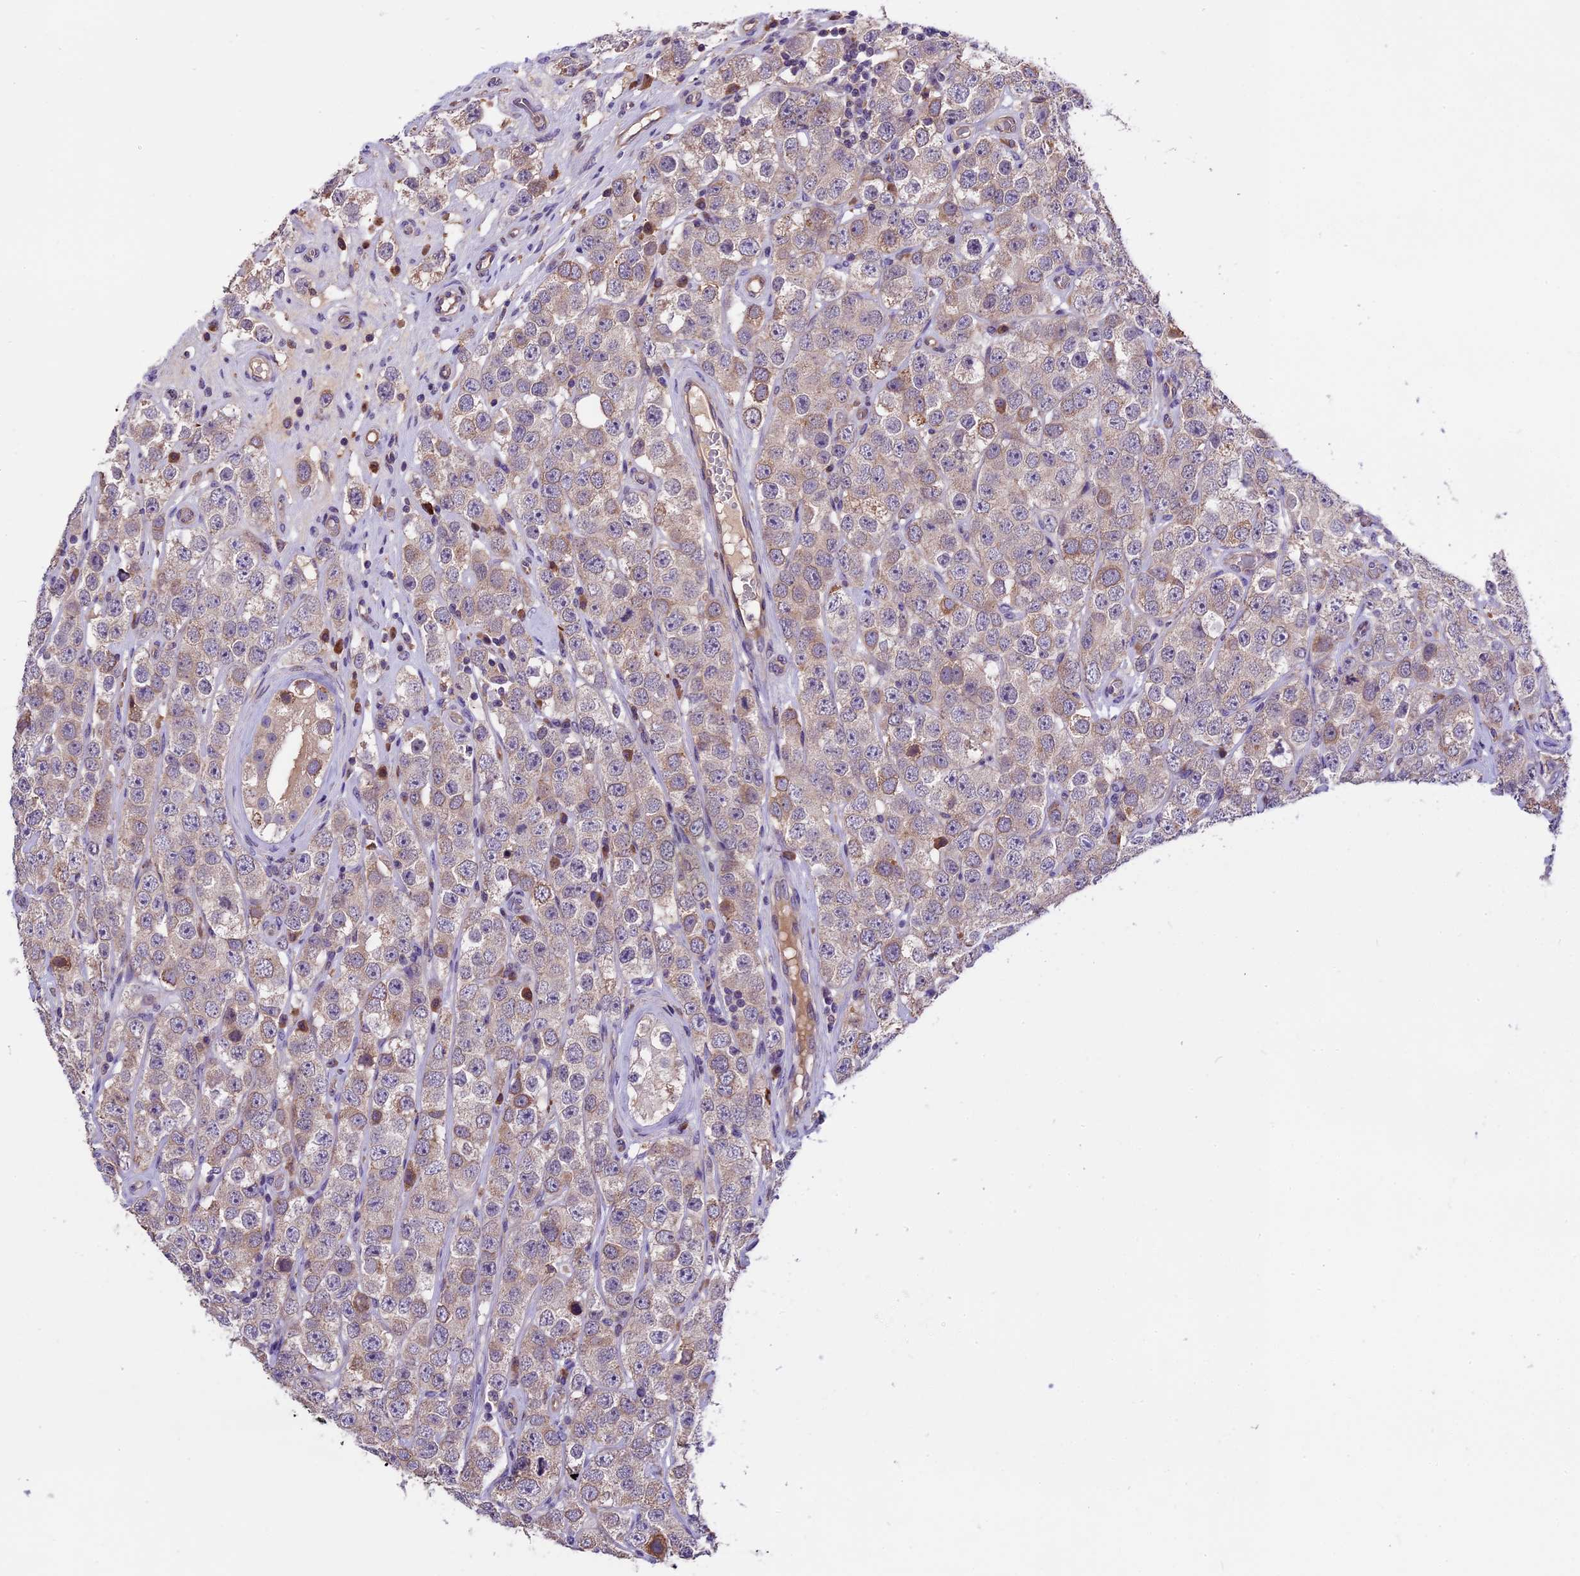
{"staining": {"intensity": "weak", "quantity": "25%-75%", "location": "cytoplasmic/membranous"}, "tissue": "testis cancer", "cell_type": "Tumor cells", "image_type": "cancer", "snomed": [{"axis": "morphology", "description": "Seminoma, NOS"}, {"axis": "topography", "description": "Testis"}], "caption": "About 25%-75% of tumor cells in human testis cancer (seminoma) exhibit weak cytoplasmic/membranous protein positivity as visualized by brown immunohistochemical staining.", "gene": "ABCC10", "patient": {"sex": "male", "age": 28}}